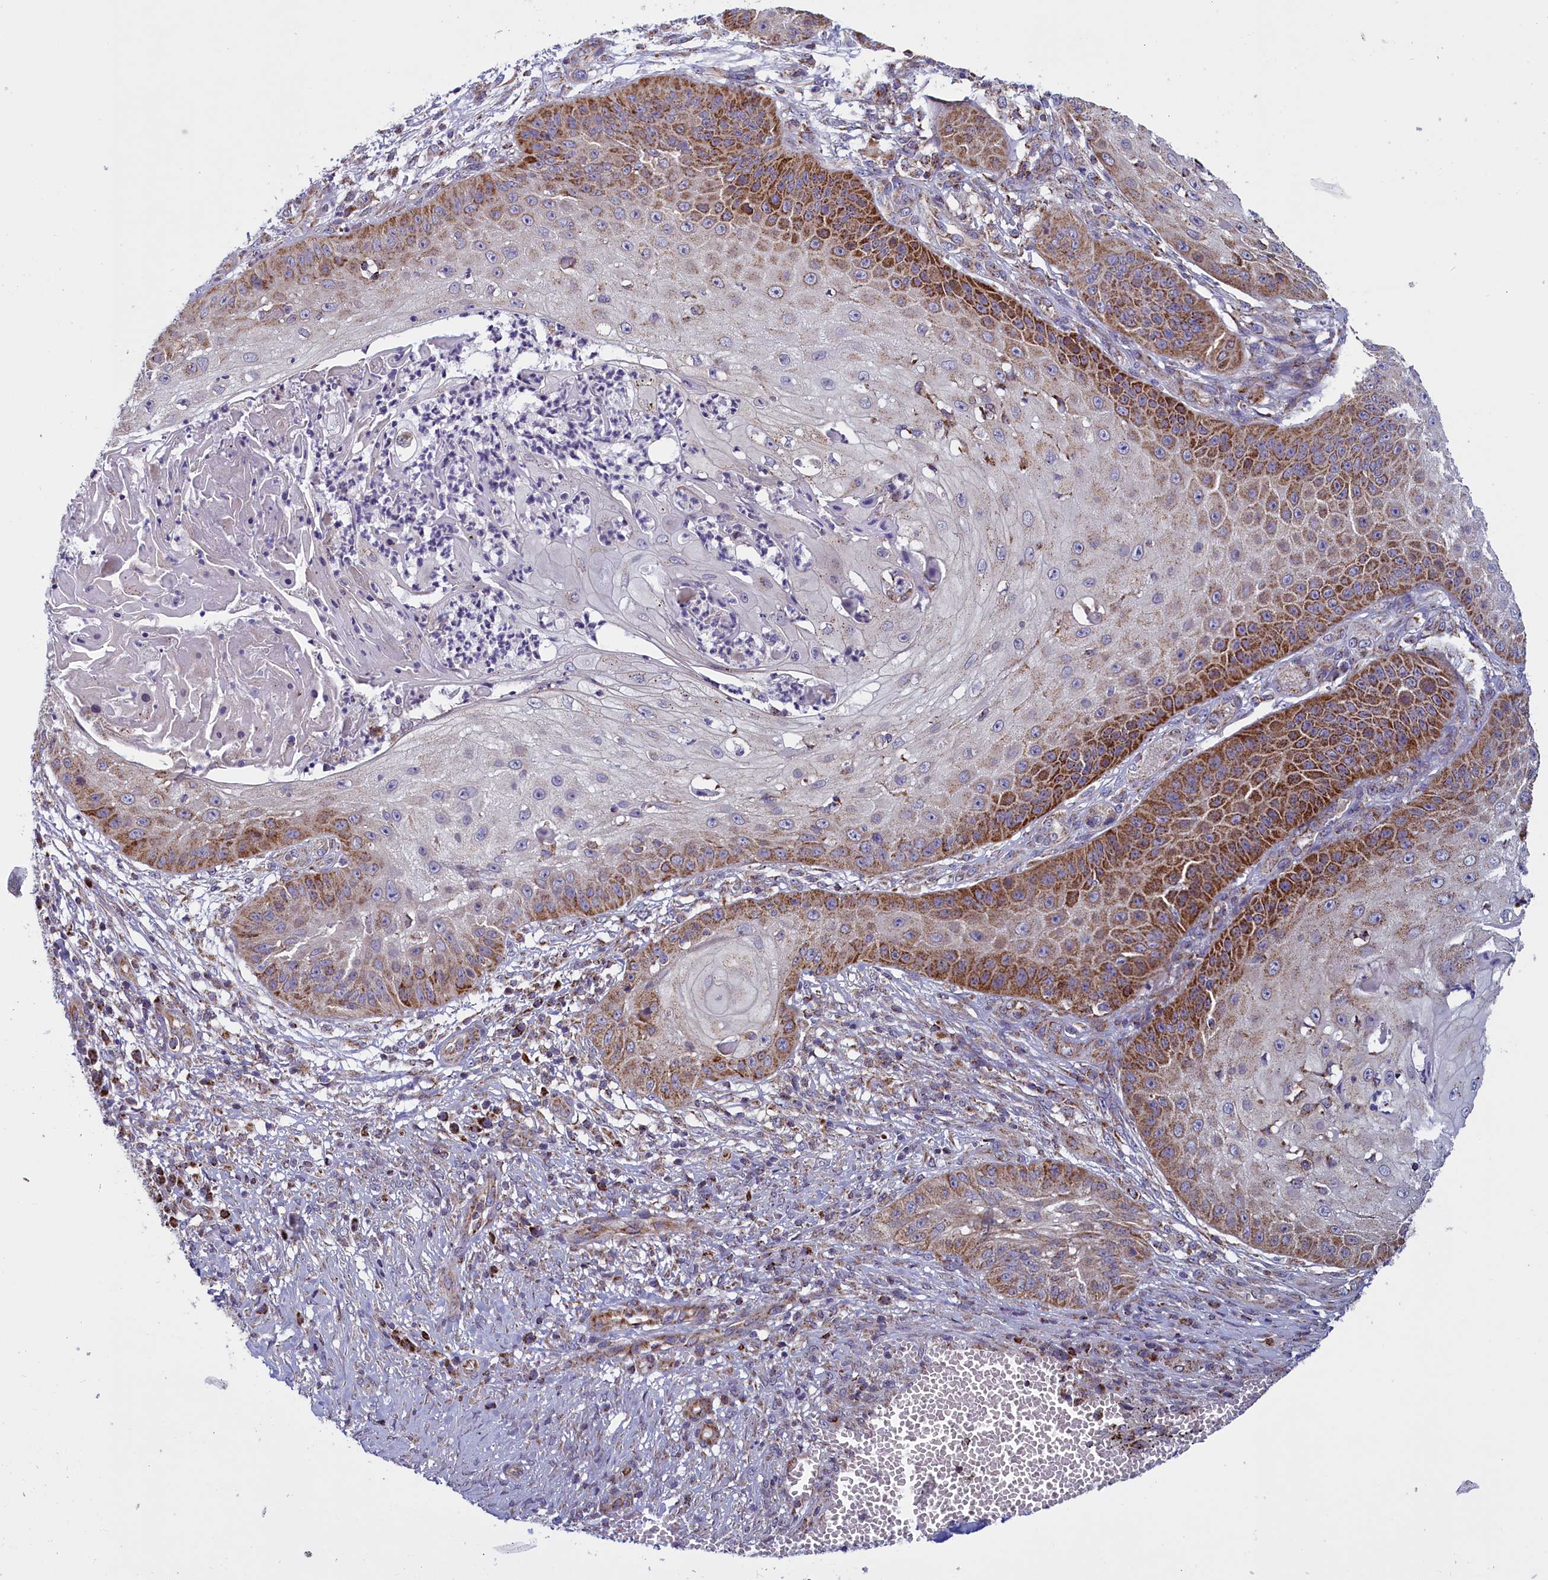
{"staining": {"intensity": "moderate", "quantity": "25%-75%", "location": "cytoplasmic/membranous"}, "tissue": "skin cancer", "cell_type": "Tumor cells", "image_type": "cancer", "snomed": [{"axis": "morphology", "description": "Squamous cell carcinoma, NOS"}, {"axis": "topography", "description": "Skin"}], "caption": "Immunohistochemical staining of human skin squamous cell carcinoma shows medium levels of moderate cytoplasmic/membranous positivity in approximately 25%-75% of tumor cells.", "gene": "IFT122", "patient": {"sex": "male", "age": 70}}